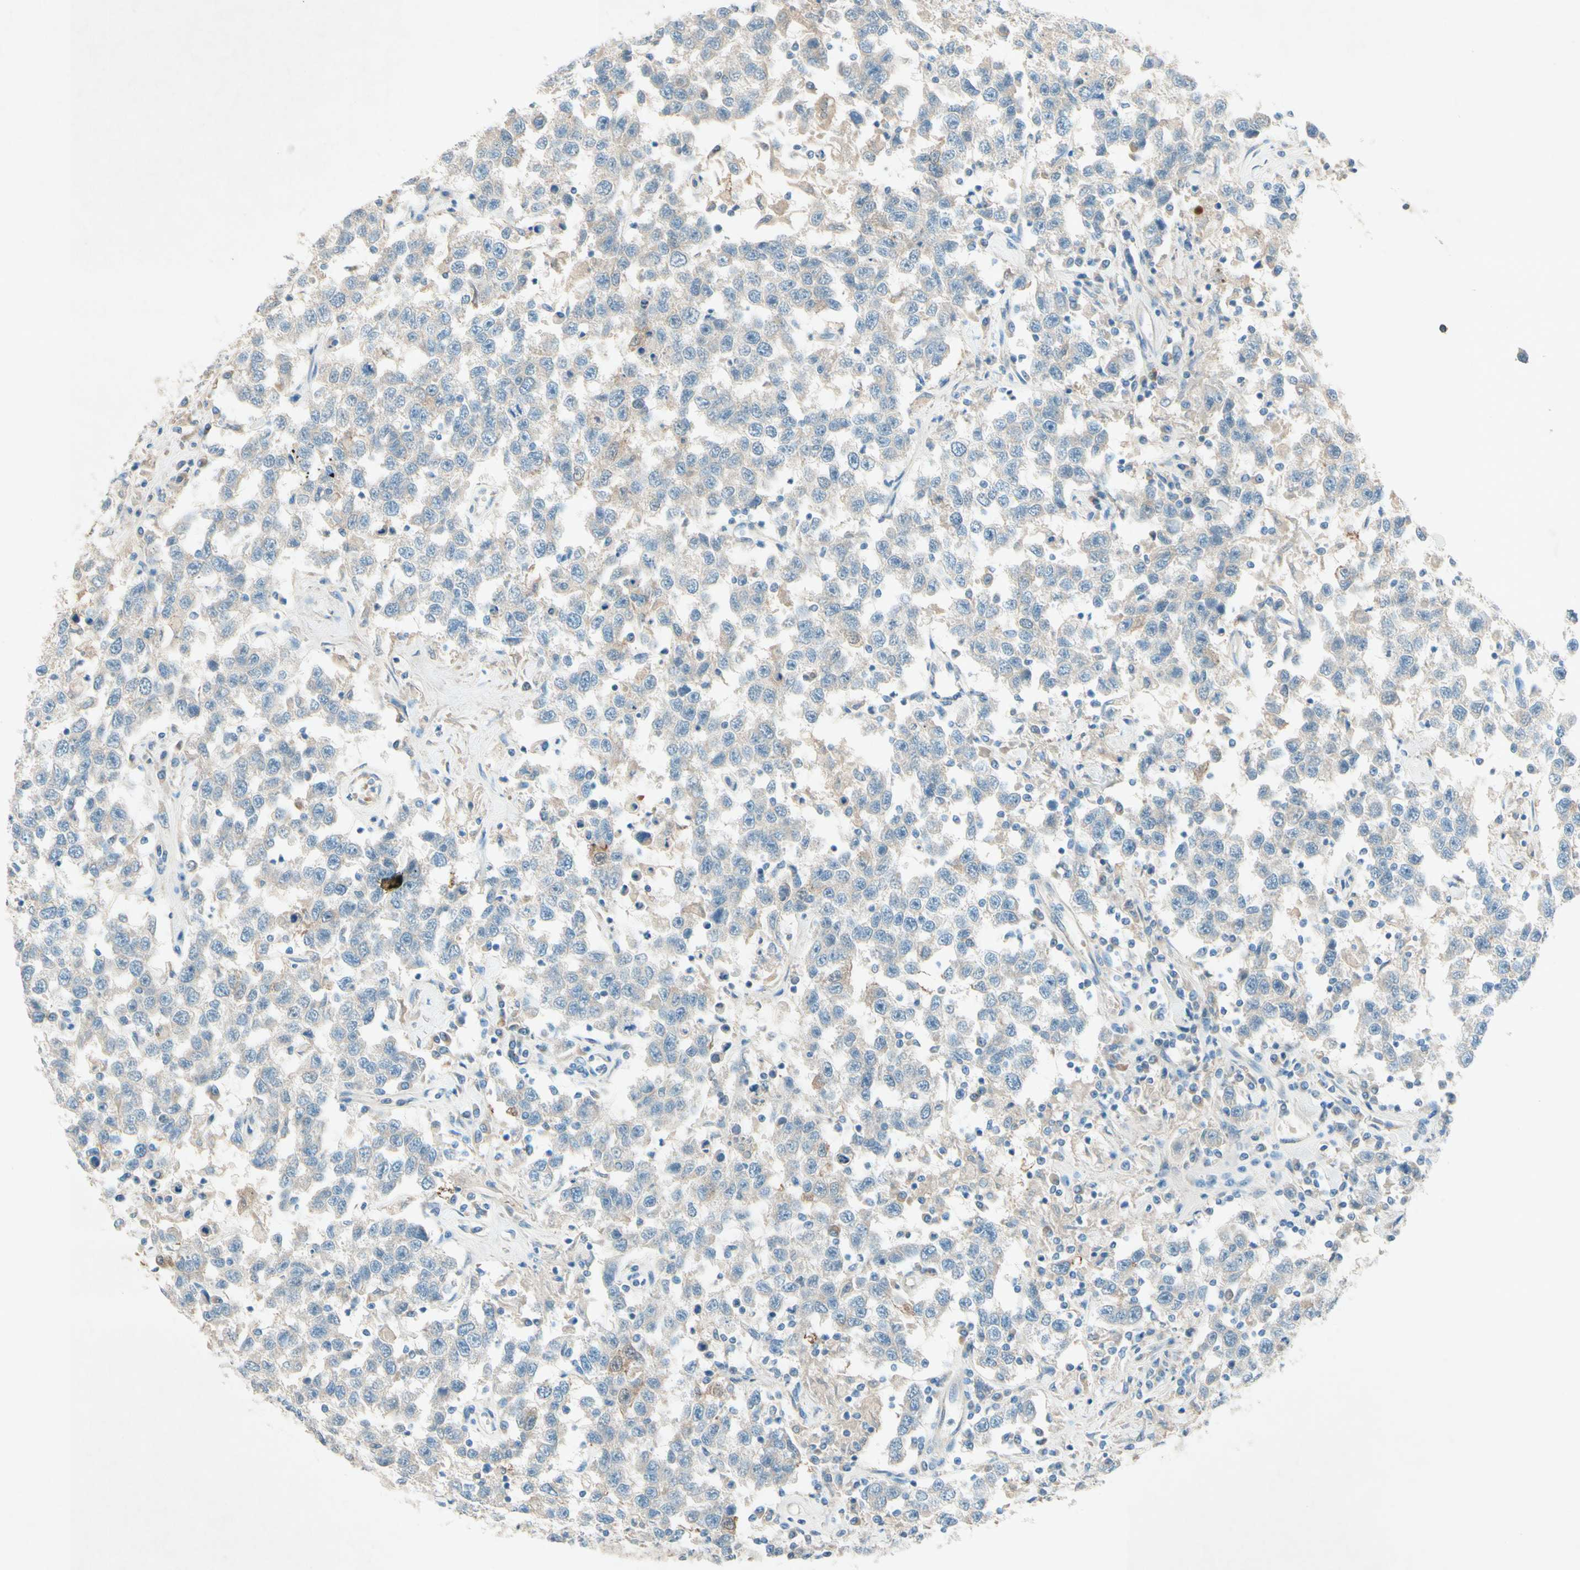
{"staining": {"intensity": "negative", "quantity": "none", "location": "none"}, "tissue": "testis cancer", "cell_type": "Tumor cells", "image_type": "cancer", "snomed": [{"axis": "morphology", "description": "Seminoma, NOS"}, {"axis": "topography", "description": "Testis"}], "caption": "High magnification brightfield microscopy of seminoma (testis) stained with DAB (3,3'-diaminobenzidine) (brown) and counterstained with hematoxylin (blue): tumor cells show no significant staining.", "gene": "IL2", "patient": {"sex": "male", "age": 41}}